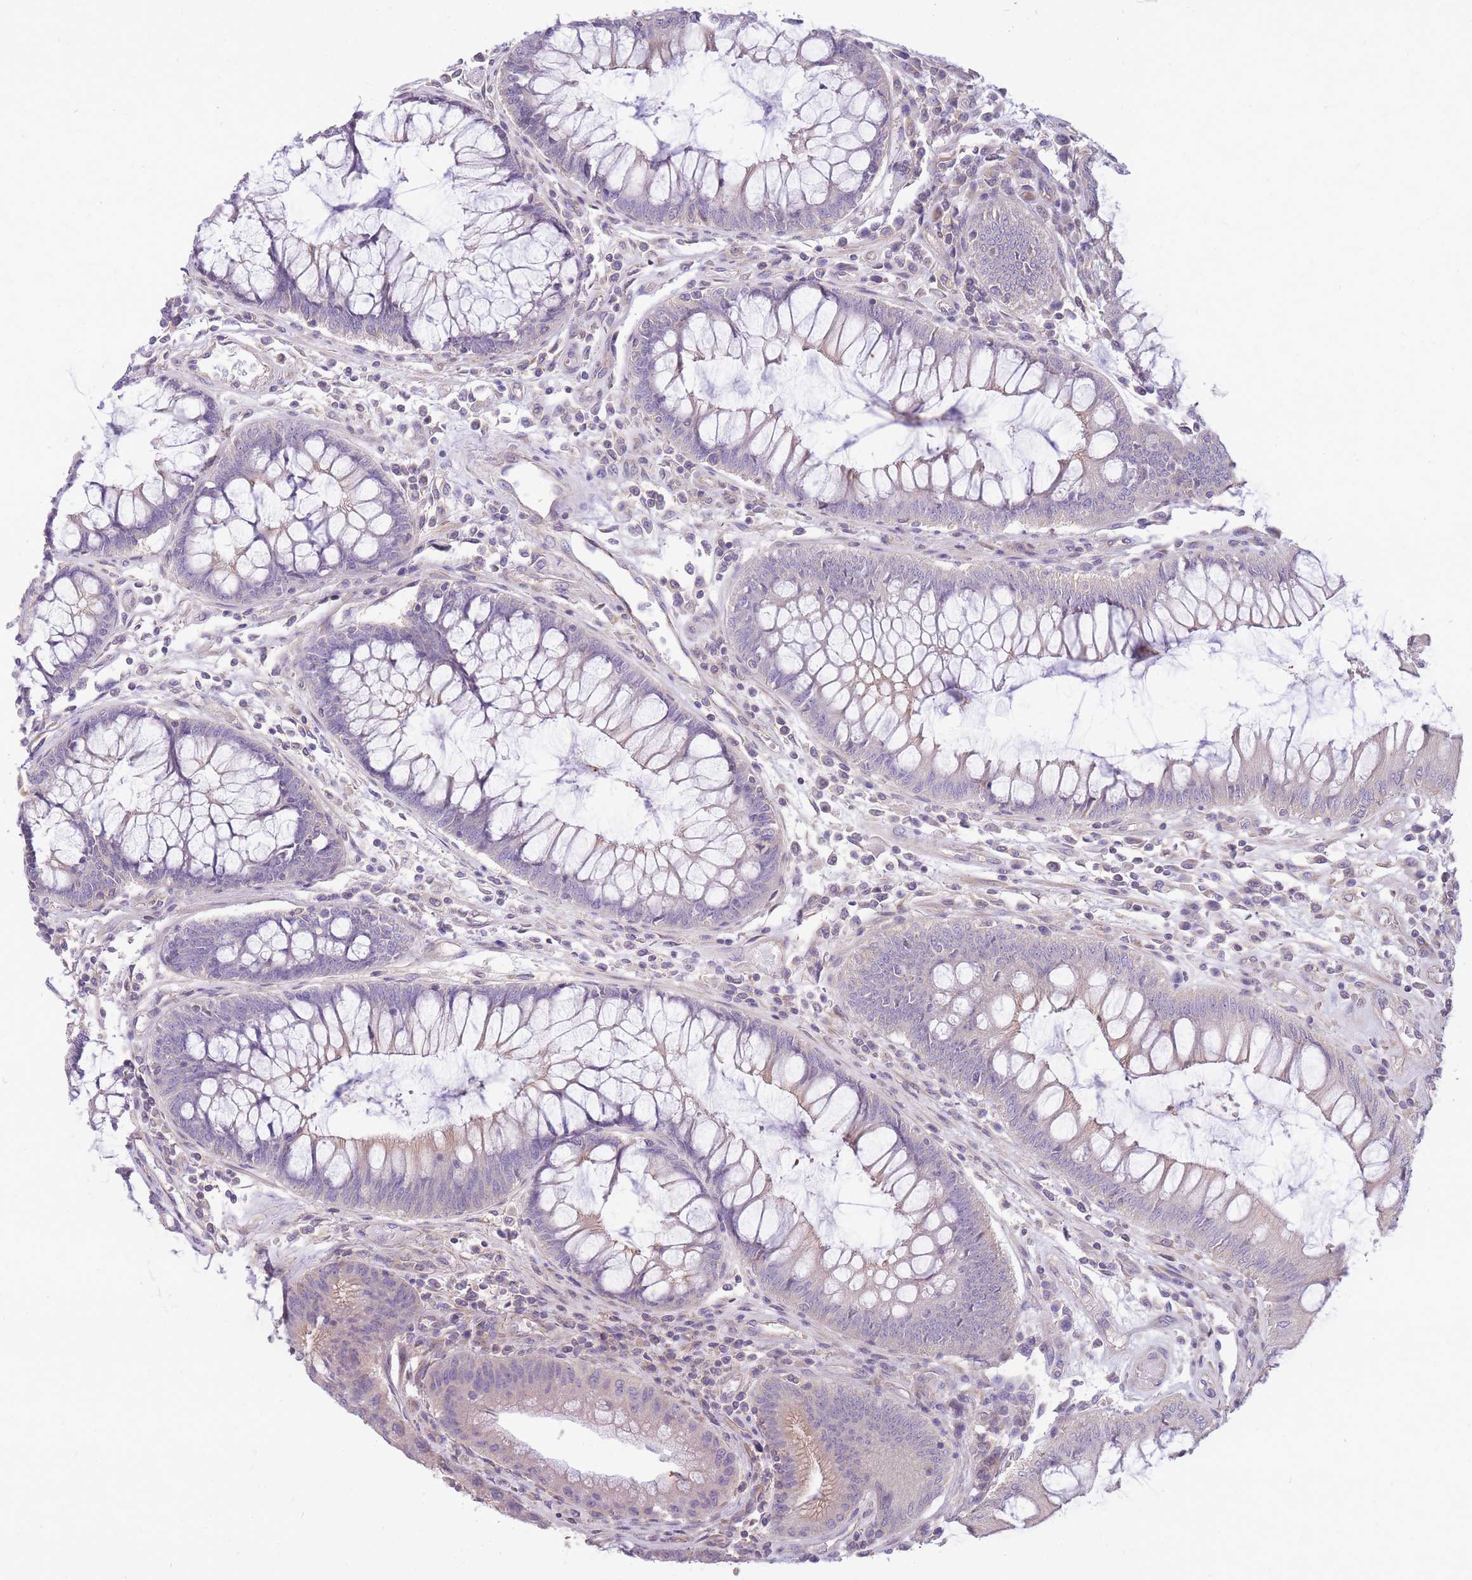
{"staining": {"intensity": "weak", "quantity": "<25%", "location": "cytoplasmic/membranous"}, "tissue": "colorectal cancer", "cell_type": "Tumor cells", "image_type": "cancer", "snomed": [{"axis": "morphology", "description": "Adenocarcinoma, NOS"}, {"axis": "topography", "description": "Colon"}], "caption": "Immunohistochemical staining of human colorectal adenocarcinoma exhibits no significant staining in tumor cells.", "gene": "OR5T1", "patient": {"sex": "female", "age": 67}}